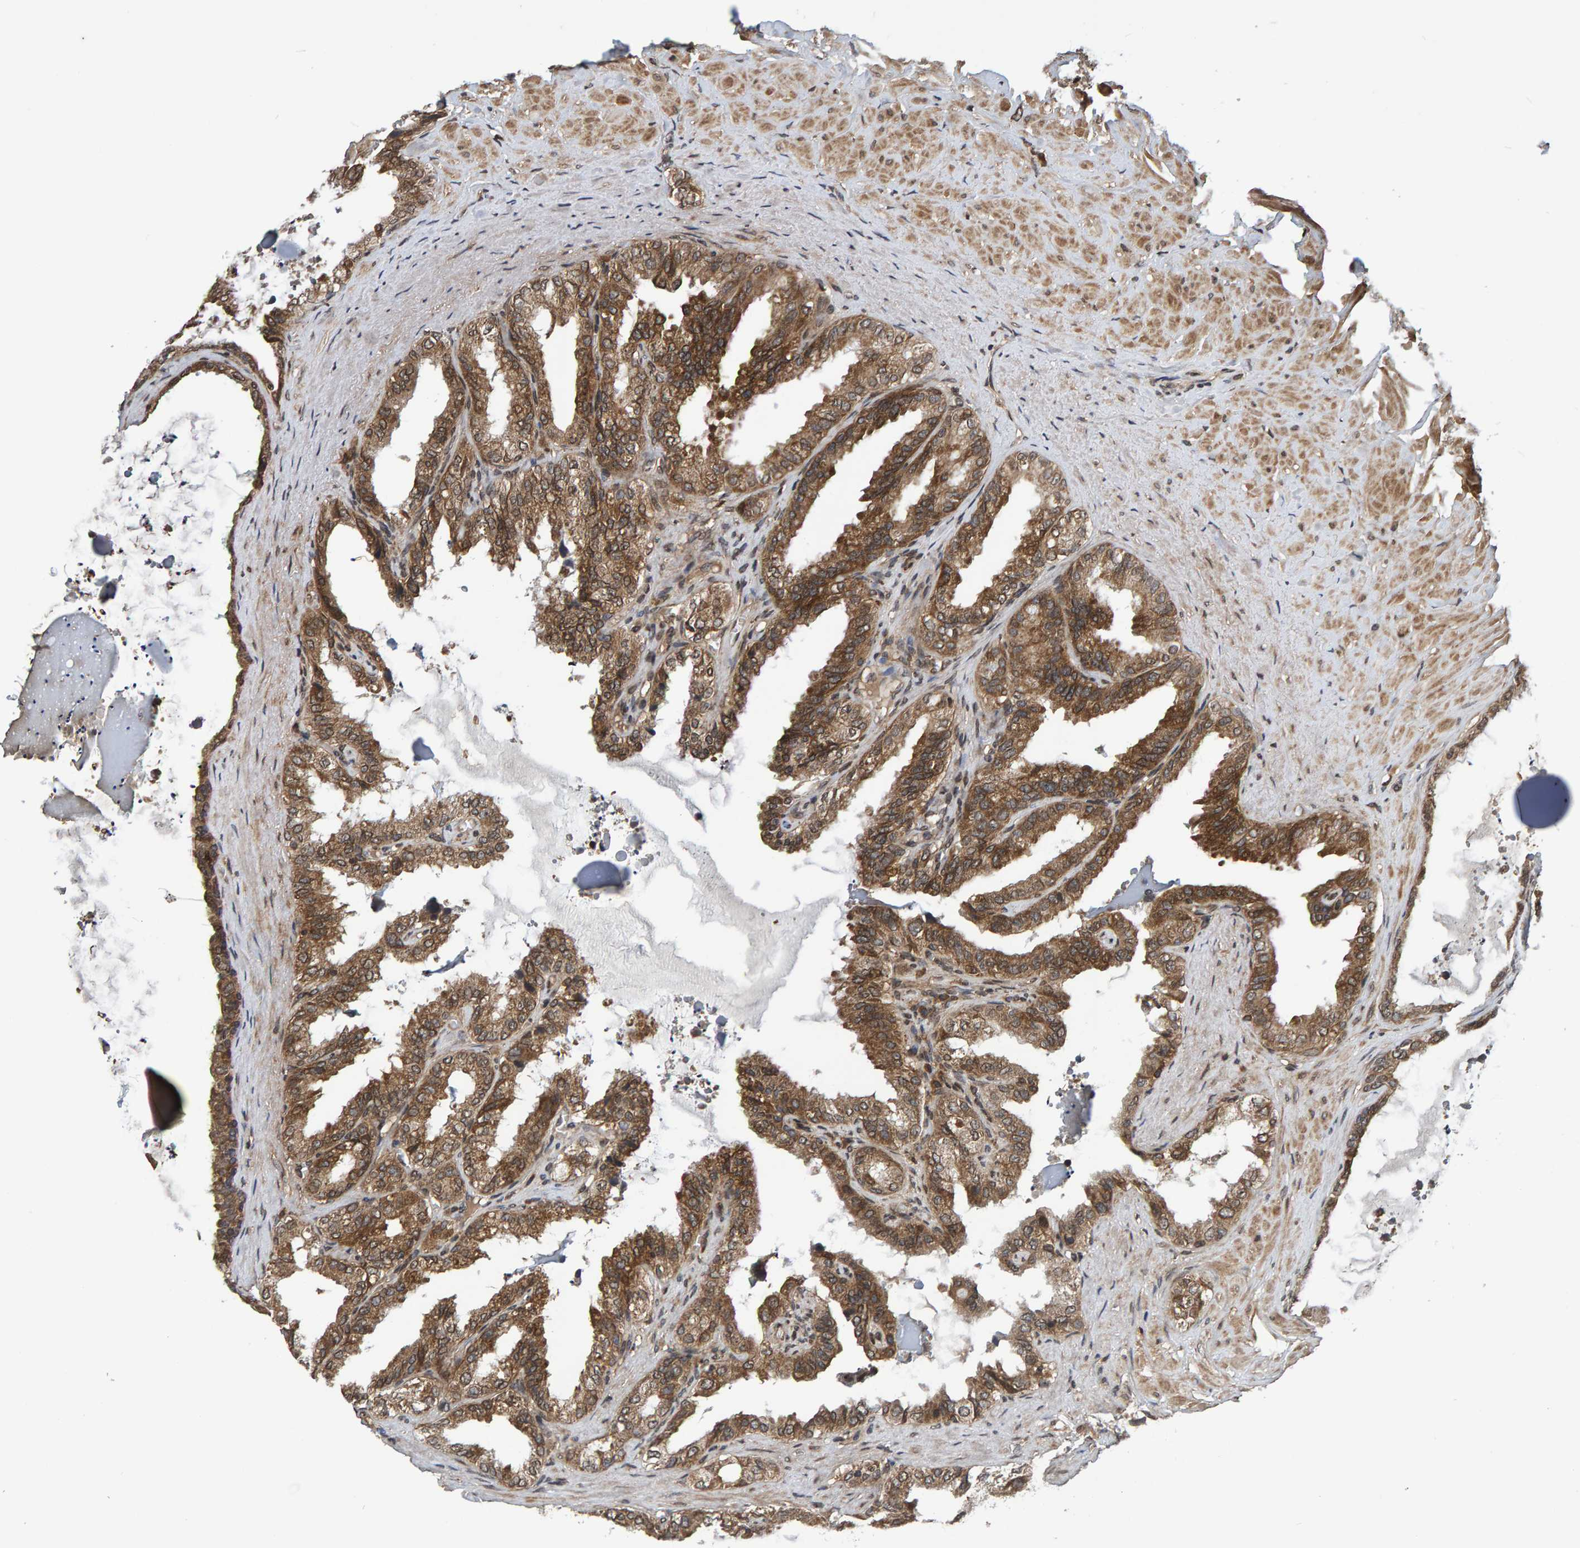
{"staining": {"intensity": "moderate", "quantity": ">75%", "location": "cytoplasmic/membranous"}, "tissue": "seminal vesicle", "cell_type": "Glandular cells", "image_type": "normal", "snomed": [{"axis": "morphology", "description": "Normal tissue, NOS"}, {"axis": "topography", "description": "Seminal veicle"}], "caption": "Benign seminal vesicle exhibits moderate cytoplasmic/membranous staining in about >75% of glandular cells.", "gene": "GAB2", "patient": {"sex": "male", "age": 64}}